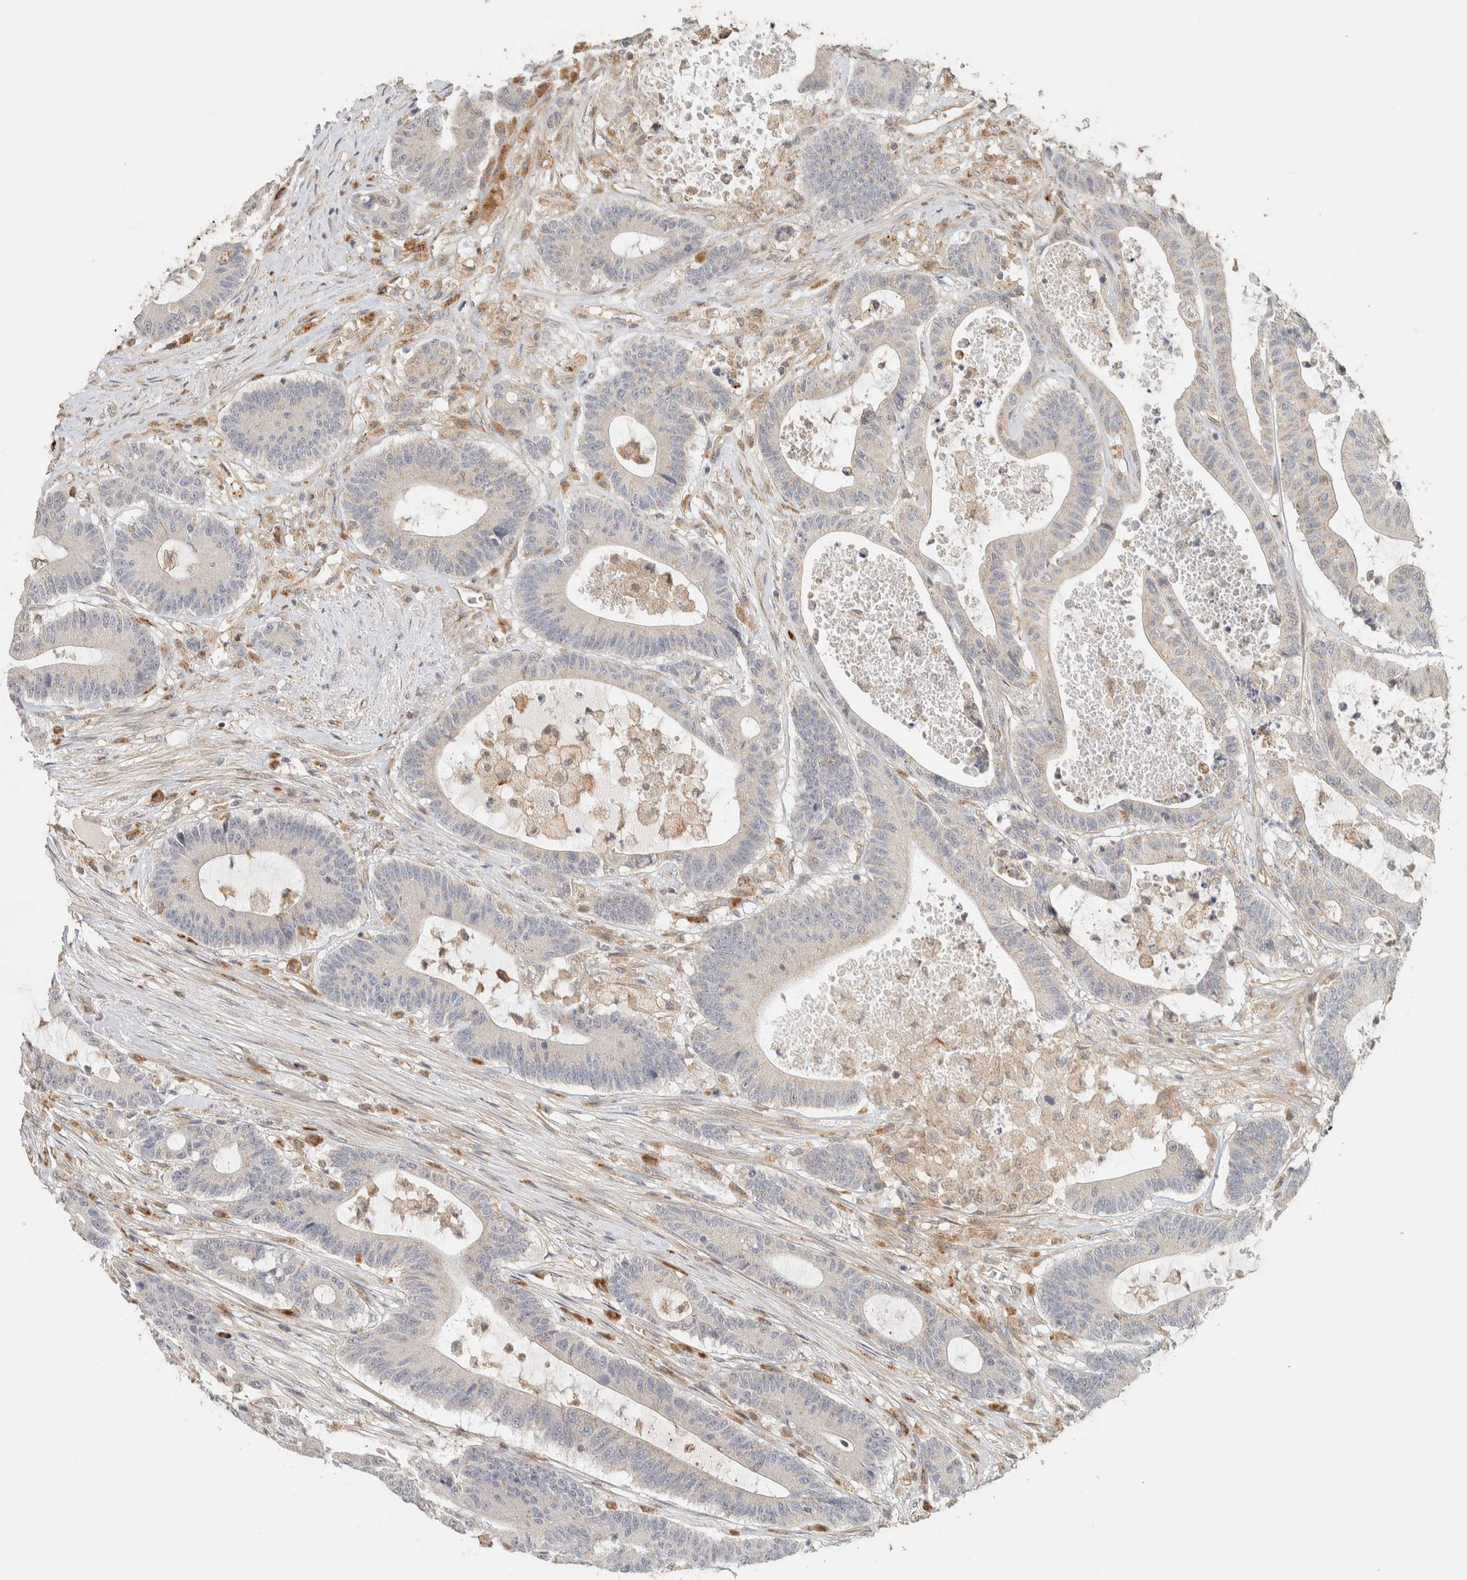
{"staining": {"intensity": "negative", "quantity": "none", "location": "none"}, "tissue": "colorectal cancer", "cell_type": "Tumor cells", "image_type": "cancer", "snomed": [{"axis": "morphology", "description": "Adenocarcinoma, NOS"}, {"axis": "topography", "description": "Colon"}], "caption": "Tumor cells are negative for brown protein staining in colorectal cancer. (DAB immunohistochemistry (IHC) visualized using brightfield microscopy, high magnification).", "gene": "PDE7B", "patient": {"sex": "female", "age": 84}}